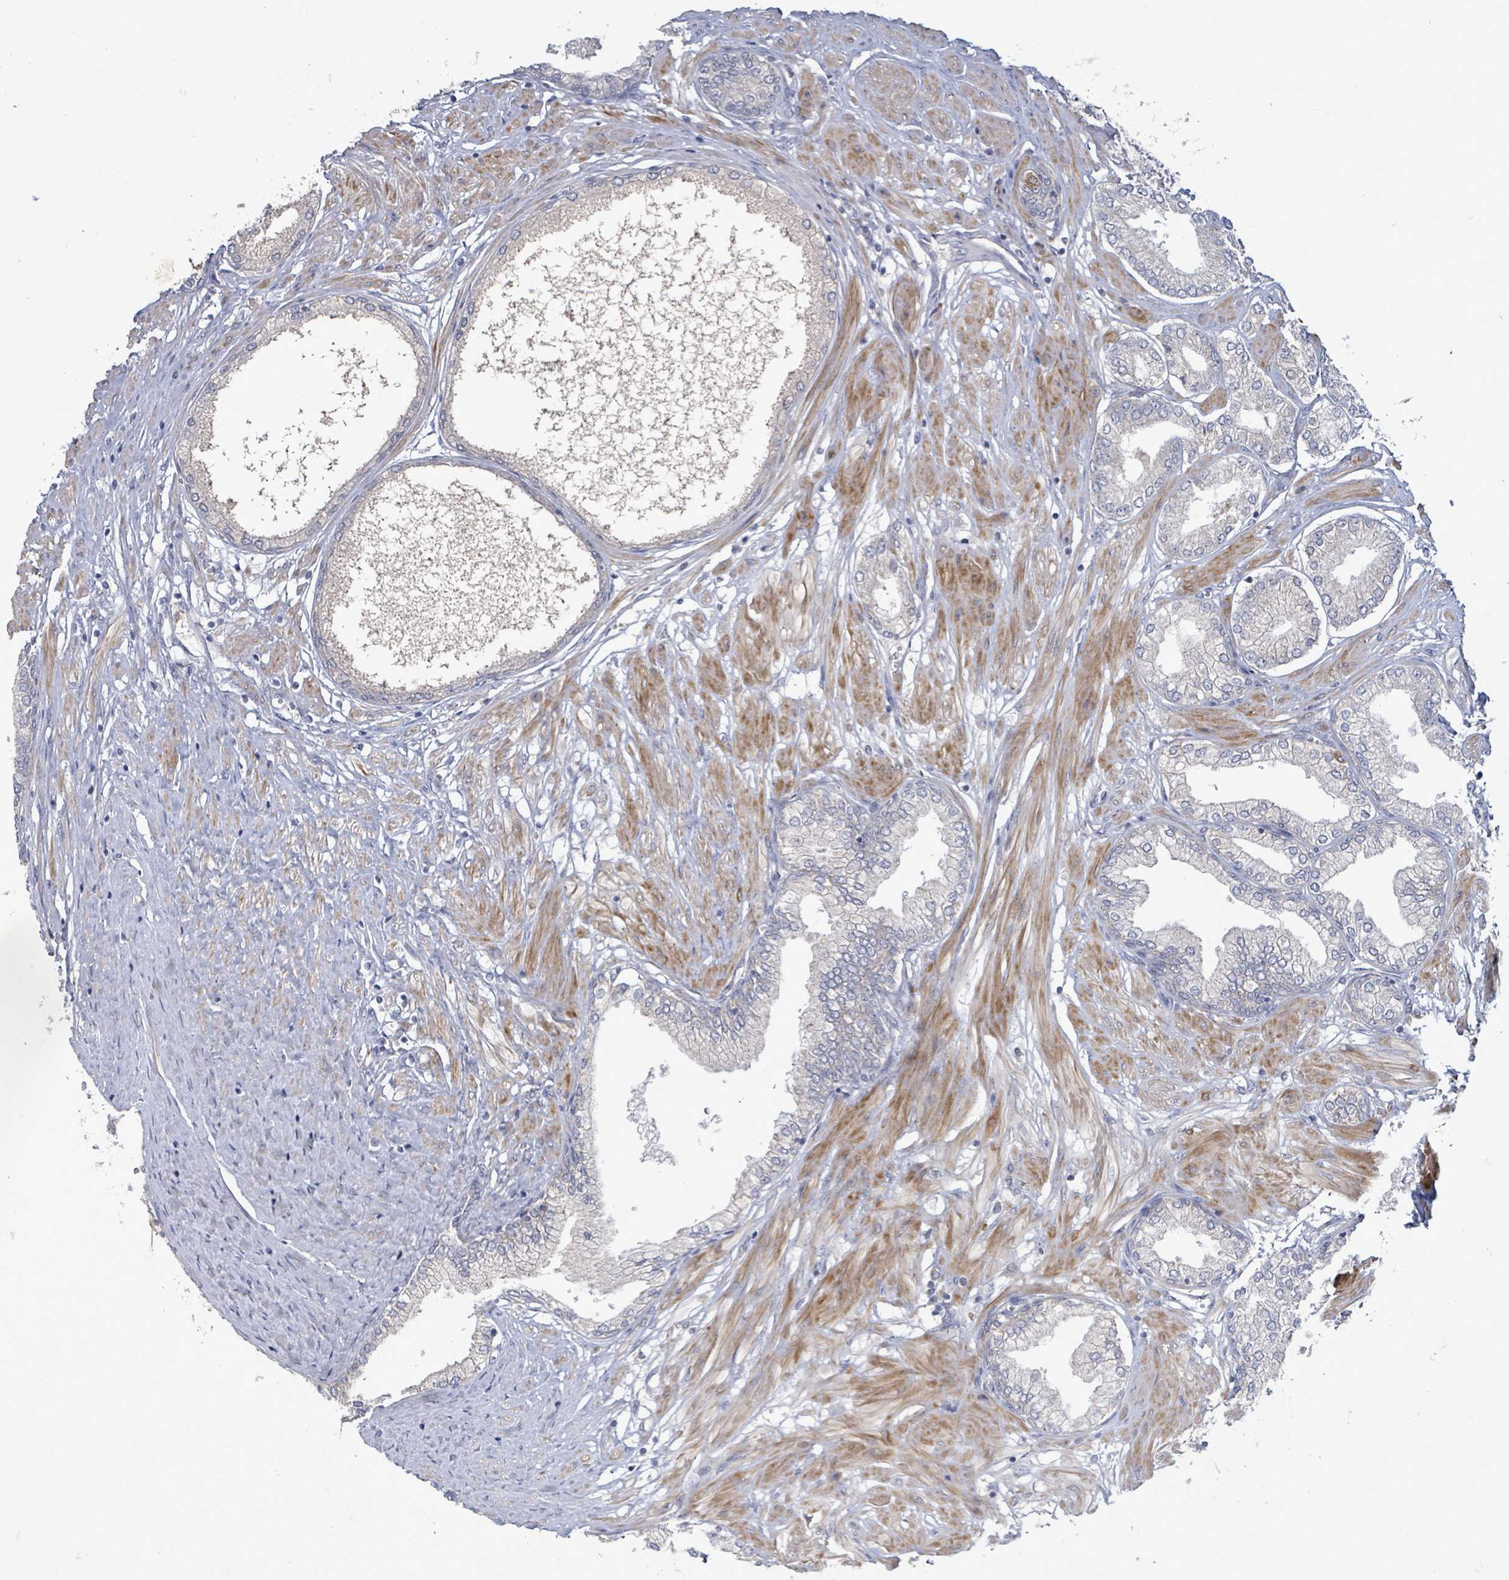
{"staining": {"intensity": "negative", "quantity": "none", "location": "none"}, "tissue": "prostate cancer", "cell_type": "Tumor cells", "image_type": "cancer", "snomed": [{"axis": "morphology", "description": "Adenocarcinoma, High grade"}, {"axis": "topography", "description": "Prostate and seminal vesicle, NOS"}], "caption": "High magnification brightfield microscopy of prostate cancer (high-grade adenocarcinoma) stained with DAB (3,3'-diaminobenzidine) (brown) and counterstained with hematoxylin (blue): tumor cells show no significant staining.", "gene": "SLIT3", "patient": {"sex": "male", "age": 64}}